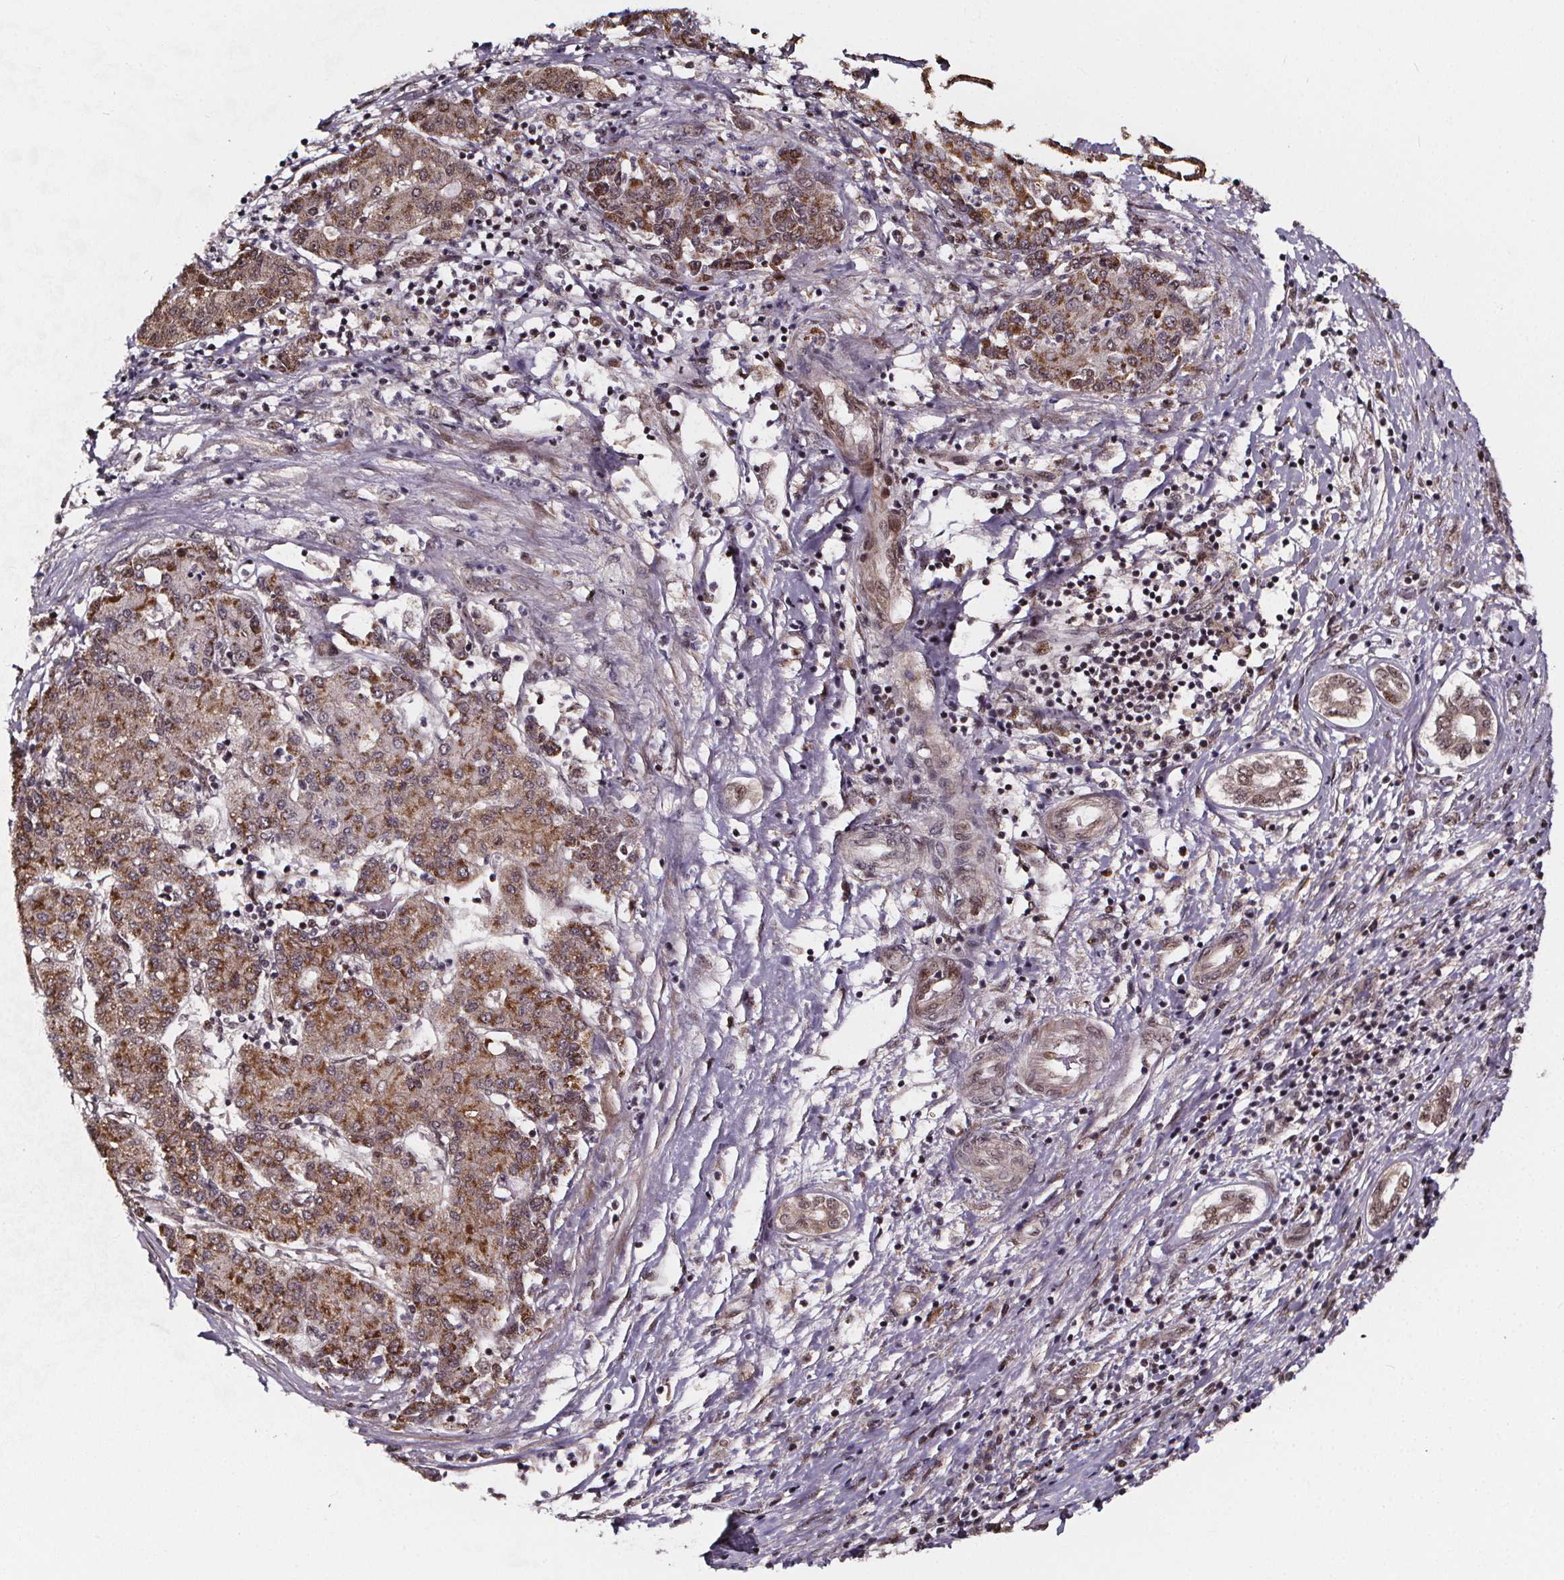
{"staining": {"intensity": "moderate", "quantity": ">75%", "location": "cytoplasmic/membranous"}, "tissue": "liver cancer", "cell_type": "Tumor cells", "image_type": "cancer", "snomed": [{"axis": "morphology", "description": "Carcinoma, Hepatocellular, NOS"}, {"axis": "topography", "description": "Liver"}], "caption": "Immunohistochemical staining of human liver cancer (hepatocellular carcinoma) shows medium levels of moderate cytoplasmic/membranous protein expression in about >75% of tumor cells.", "gene": "DDIT3", "patient": {"sex": "male", "age": 65}}